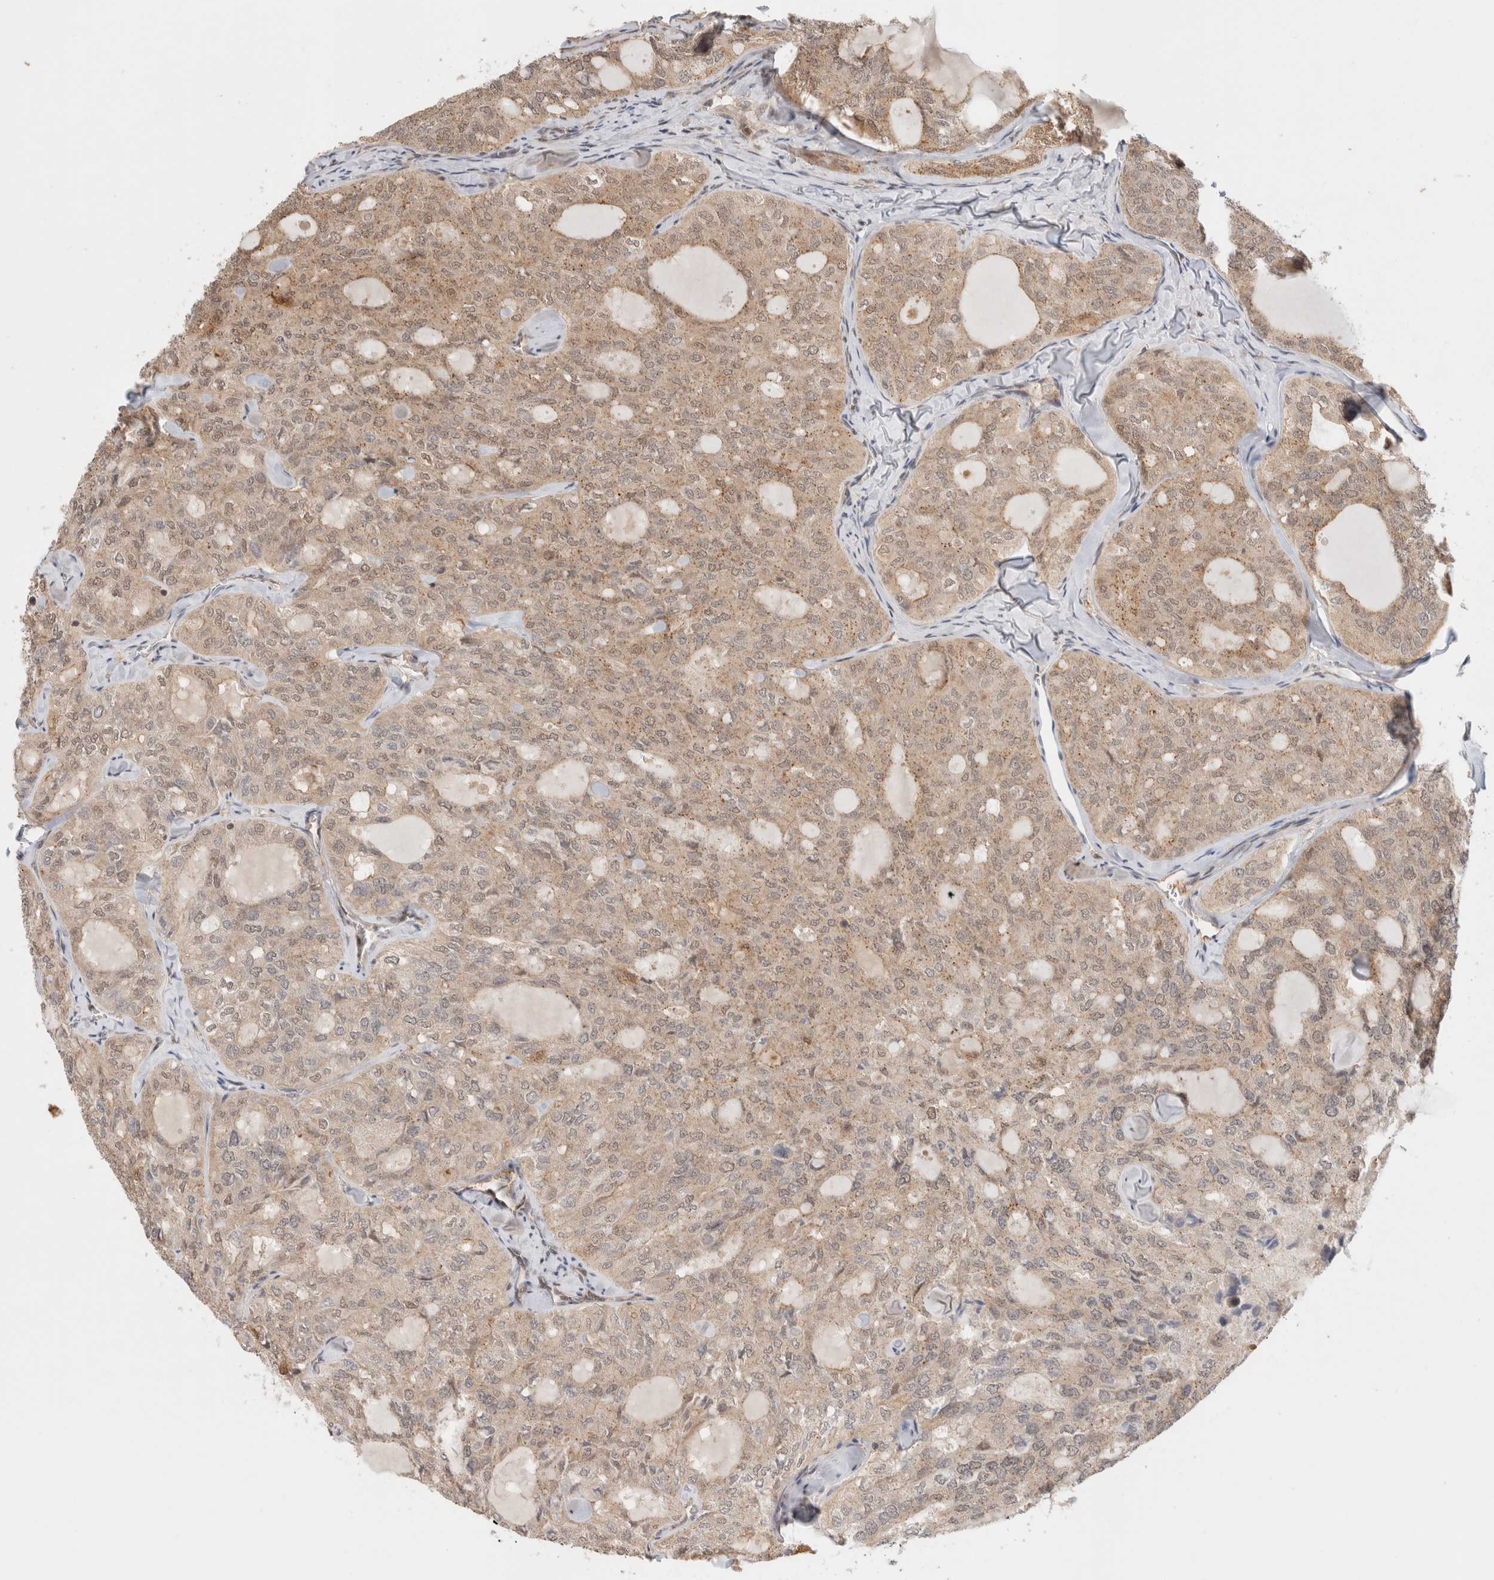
{"staining": {"intensity": "weak", "quantity": "25%-75%", "location": "cytoplasmic/membranous"}, "tissue": "thyroid cancer", "cell_type": "Tumor cells", "image_type": "cancer", "snomed": [{"axis": "morphology", "description": "Follicular adenoma carcinoma, NOS"}, {"axis": "topography", "description": "Thyroid gland"}], "caption": "Tumor cells reveal low levels of weak cytoplasmic/membranous expression in about 25%-75% of cells in human thyroid cancer.", "gene": "OTUD6B", "patient": {"sex": "male", "age": 75}}